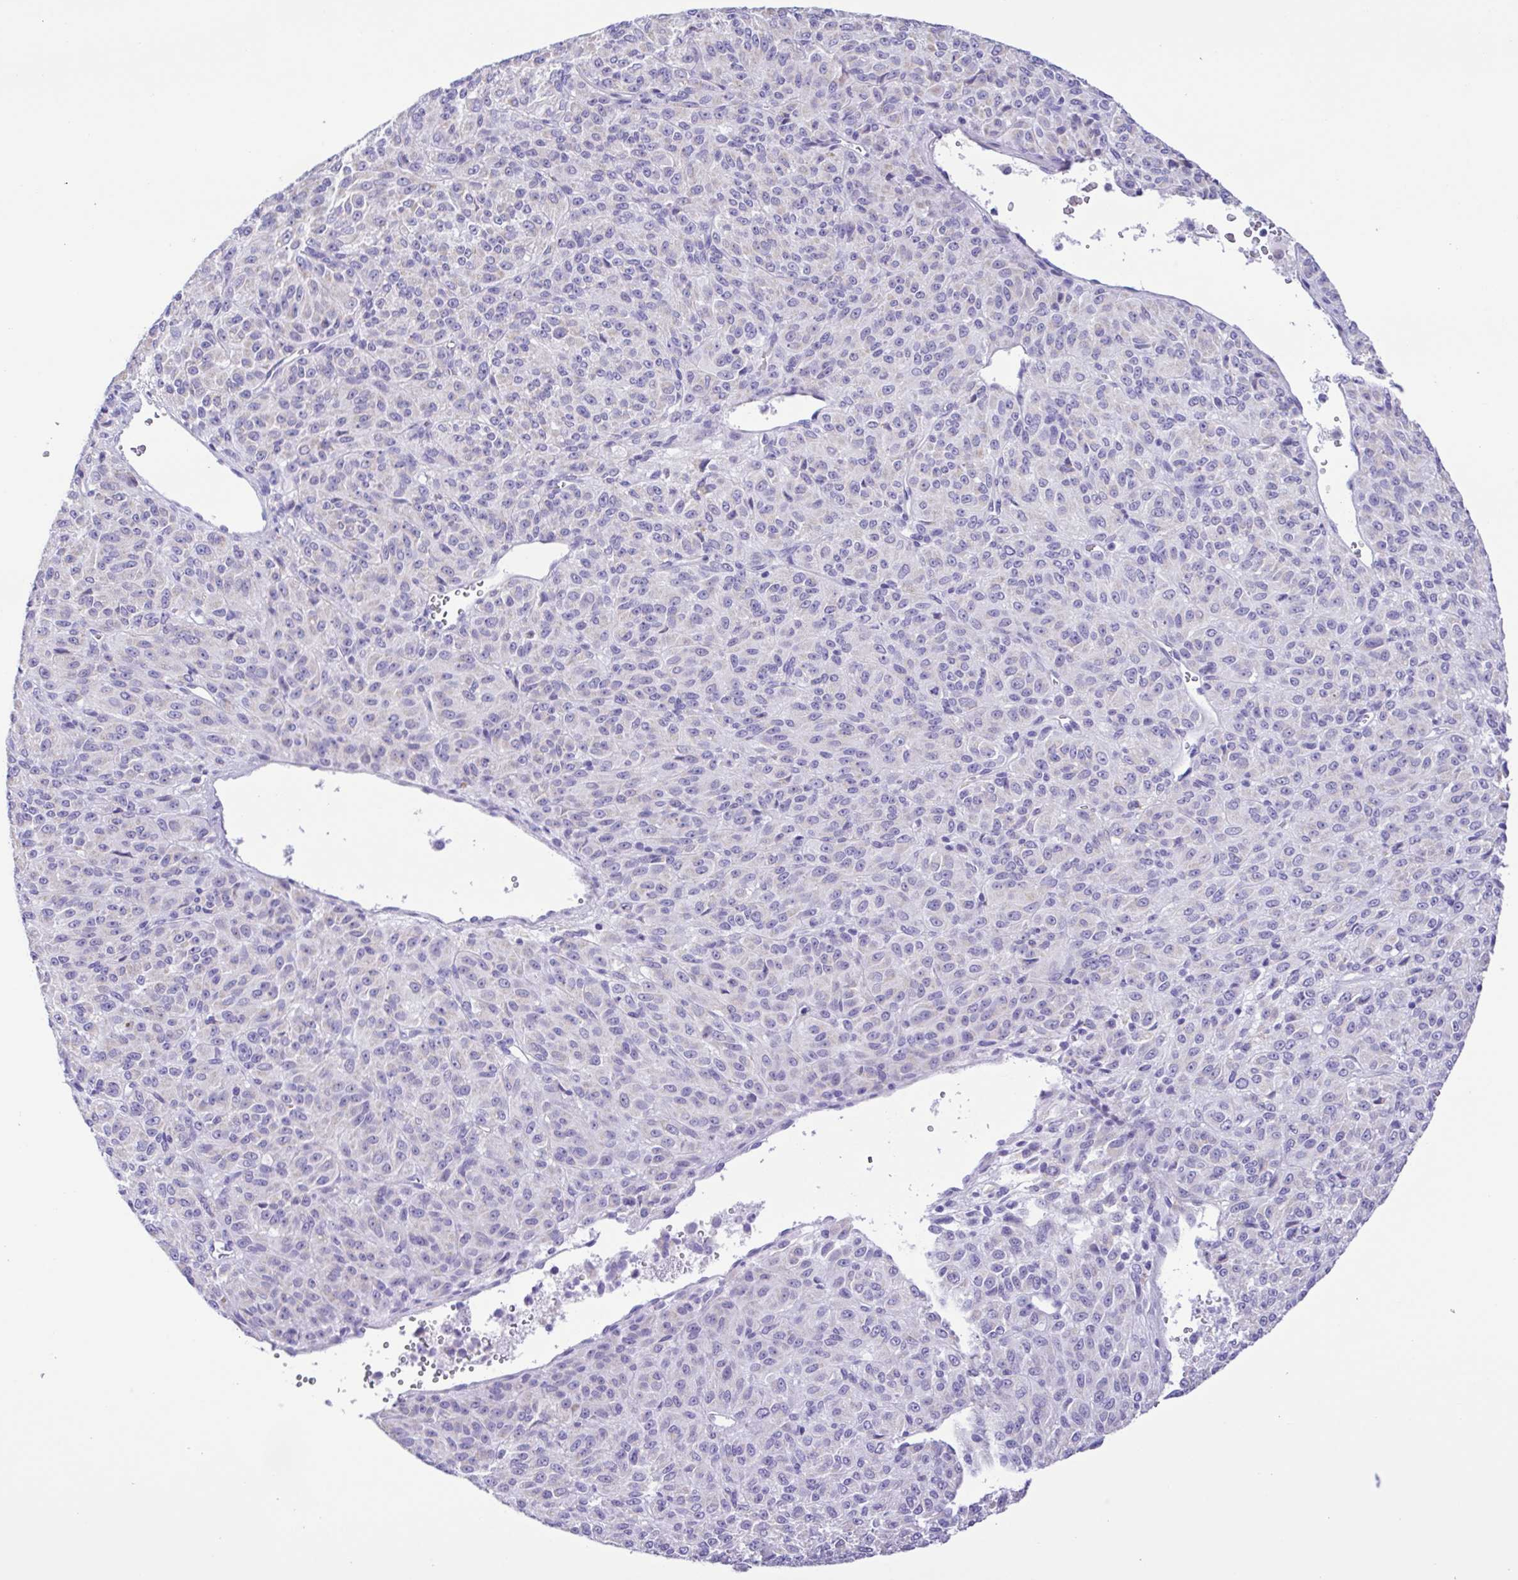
{"staining": {"intensity": "negative", "quantity": "none", "location": "none"}, "tissue": "melanoma", "cell_type": "Tumor cells", "image_type": "cancer", "snomed": [{"axis": "morphology", "description": "Malignant melanoma, Metastatic site"}, {"axis": "topography", "description": "Brain"}], "caption": "A high-resolution photomicrograph shows immunohistochemistry (IHC) staining of melanoma, which shows no significant expression in tumor cells.", "gene": "CD72", "patient": {"sex": "female", "age": 56}}